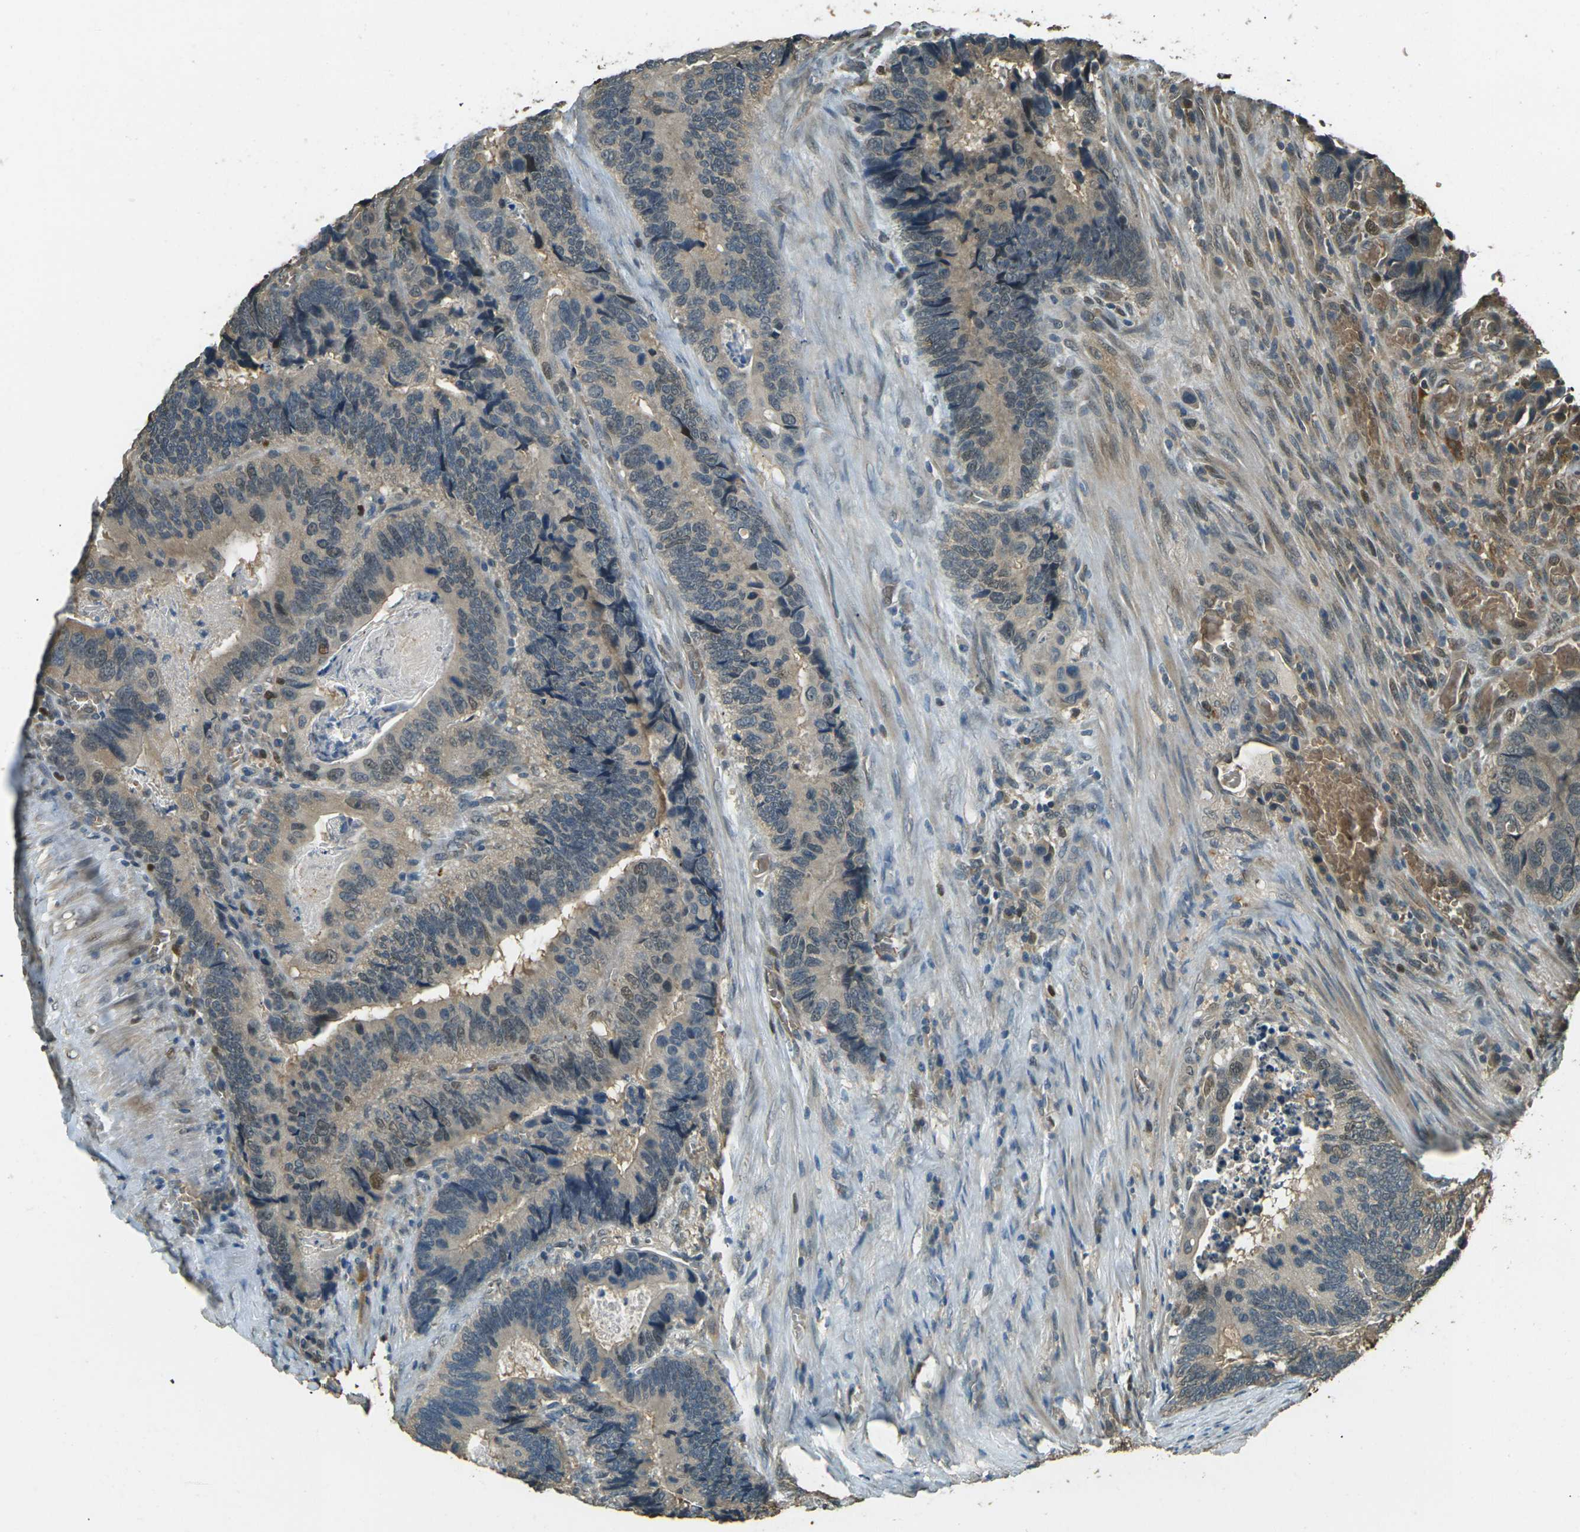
{"staining": {"intensity": "weak", "quantity": ">75%", "location": "cytoplasmic/membranous,nuclear"}, "tissue": "colorectal cancer", "cell_type": "Tumor cells", "image_type": "cancer", "snomed": [{"axis": "morphology", "description": "Adenocarcinoma, NOS"}, {"axis": "topography", "description": "Colon"}], "caption": "This micrograph demonstrates colorectal cancer (adenocarcinoma) stained with immunohistochemistry (IHC) to label a protein in brown. The cytoplasmic/membranous and nuclear of tumor cells show weak positivity for the protein. Nuclei are counter-stained blue.", "gene": "TOR1A", "patient": {"sex": "male", "age": 72}}